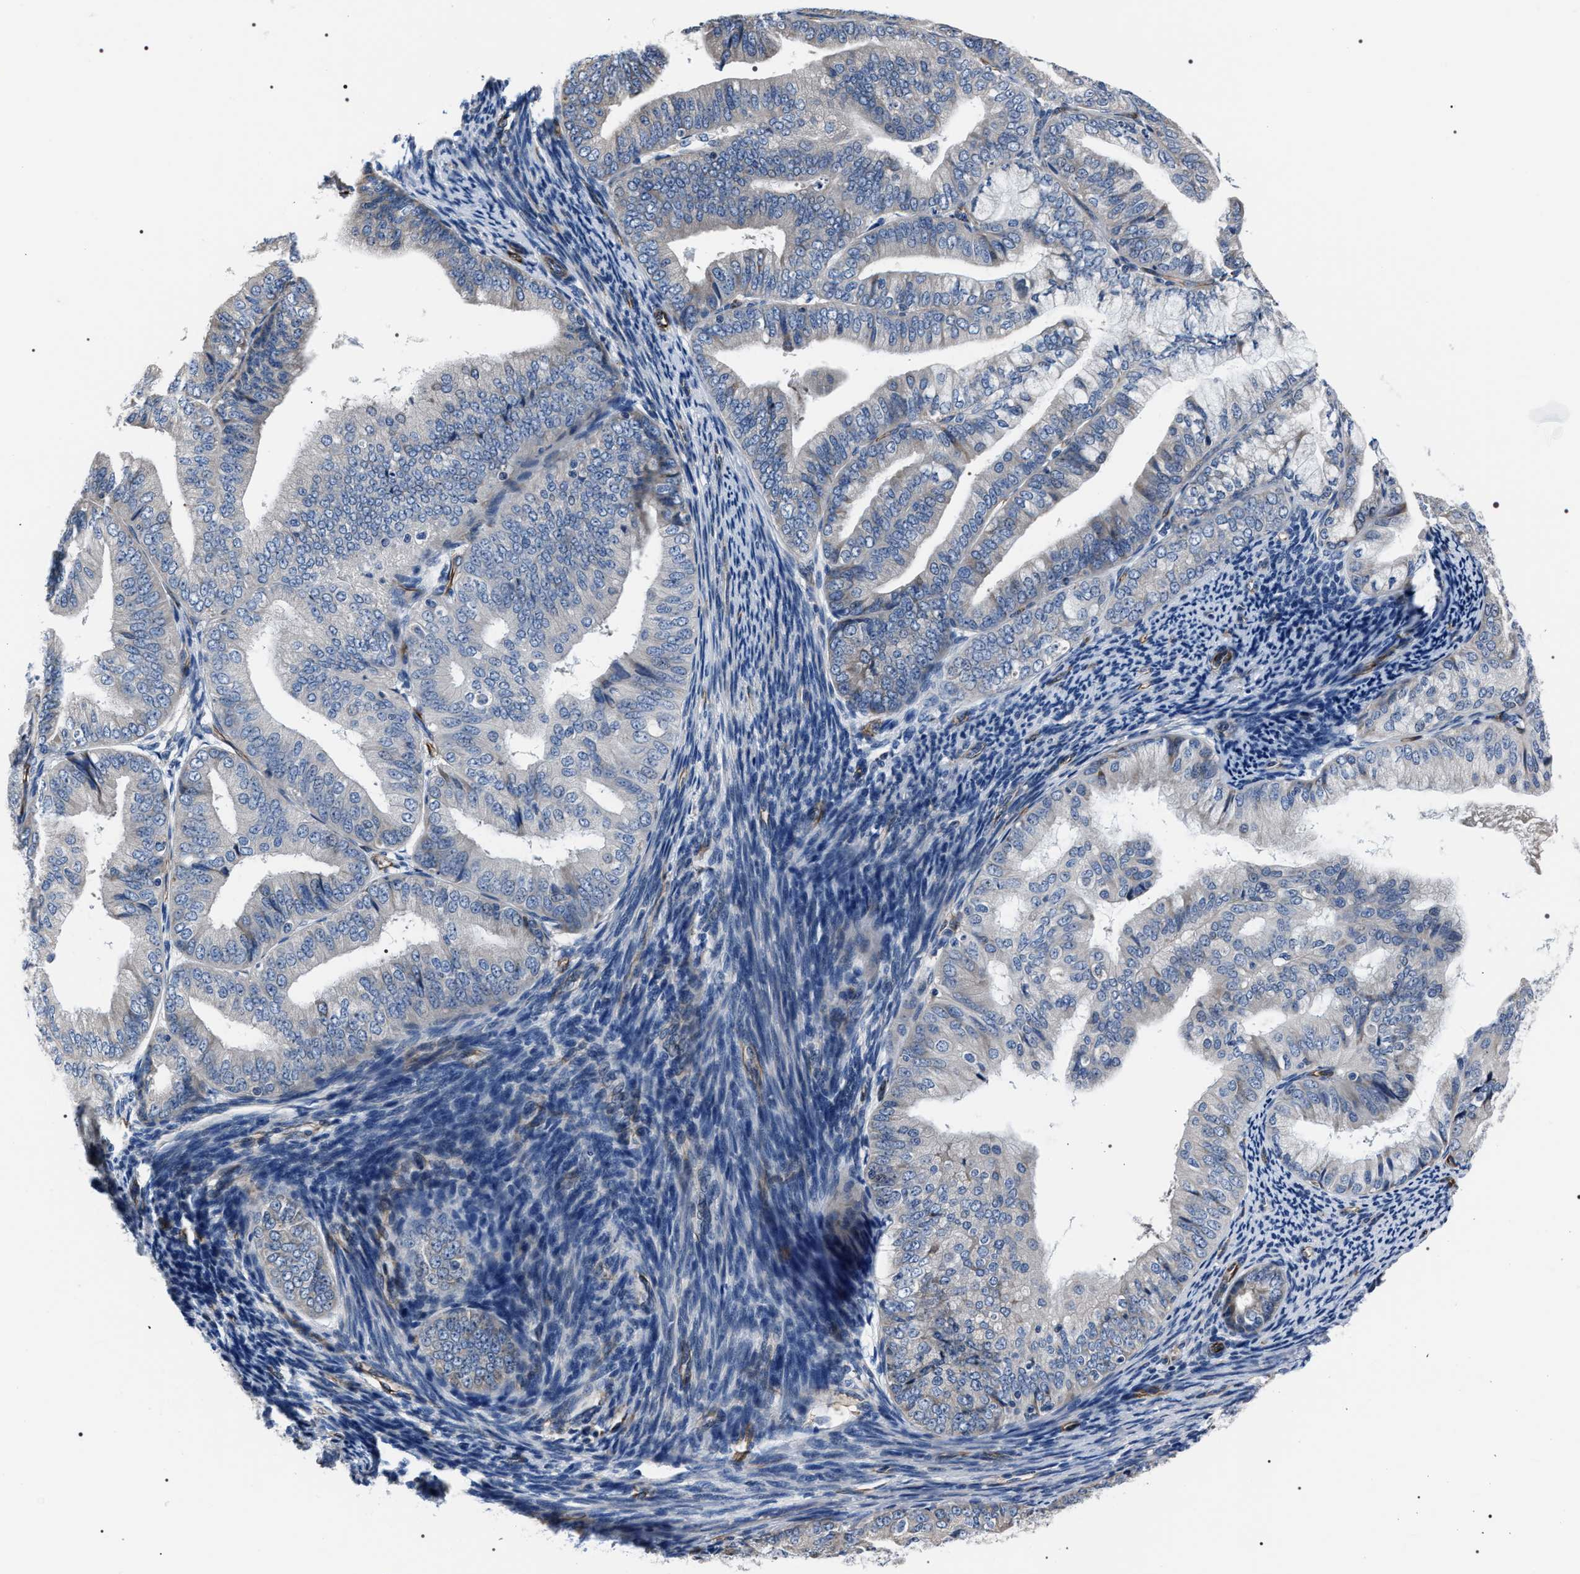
{"staining": {"intensity": "negative", "quantity": "none", "location": "none"}, "tissue": "endometrial cancer", "cell_type": "Tumor cells", "image_type": "cancer", "snomed": [{"axis": "morphology", "description": "Adenocarcinoma, NOS"}, {"axis": "topography", "description": "Endometrium"}], "caption": "This image is of adenocarcinoma (endometrial) stained with IHC to label a protein in brown with the nuclei are counter-stained blue. There is no staining in tumor cells. Nuclei are stained in blue.", "gene": "PKD1L1", "patient": {"sex": "female", "age": 63}}